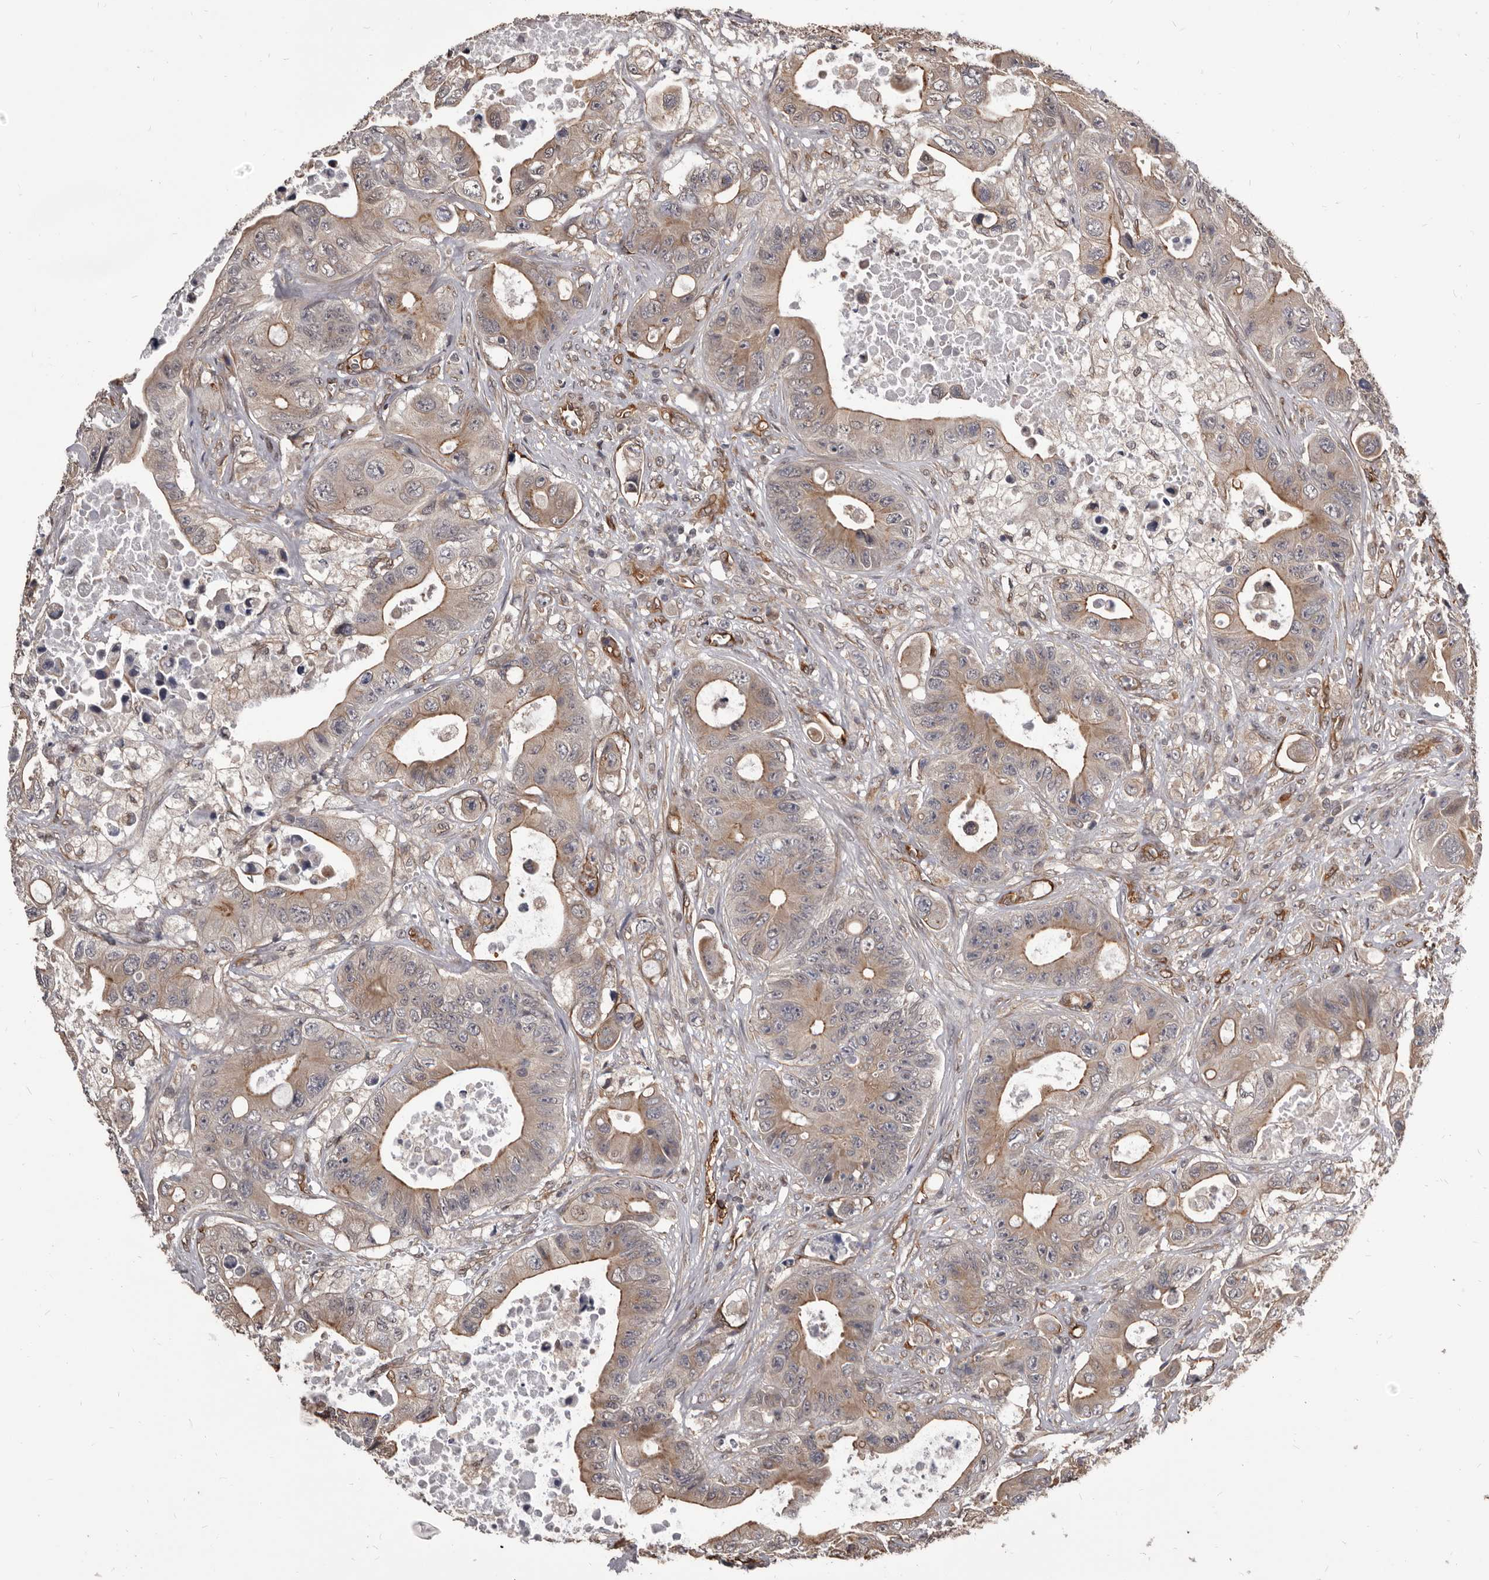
{"staining": {"intensity": "moderate", "quantity": ">75%", "location": "cytoplasmic/membranous"}, "tissue": "colorectal cancer", "cell_type": "Tumor cells", "image_type": "cancer", "snomed": [{"axis": "morphology", "description": "Adenocarcinoma, NOS"}, {"axis": "topography", "description": "Colon"}], "caption": "A brown stain highlights moderate cytoplasmic/membranous expression of a protein in colorectal cancer (adenocarcinoma) tumor cells. The staining is performed using DAB (3,3'-diaminobenzidine) brown chromogen to label protein expression. The nuclei are counter-stained blue using hematoxylin.", "gene": "ADAMTS20", "patient": {"sex": "female", "age": 46}}